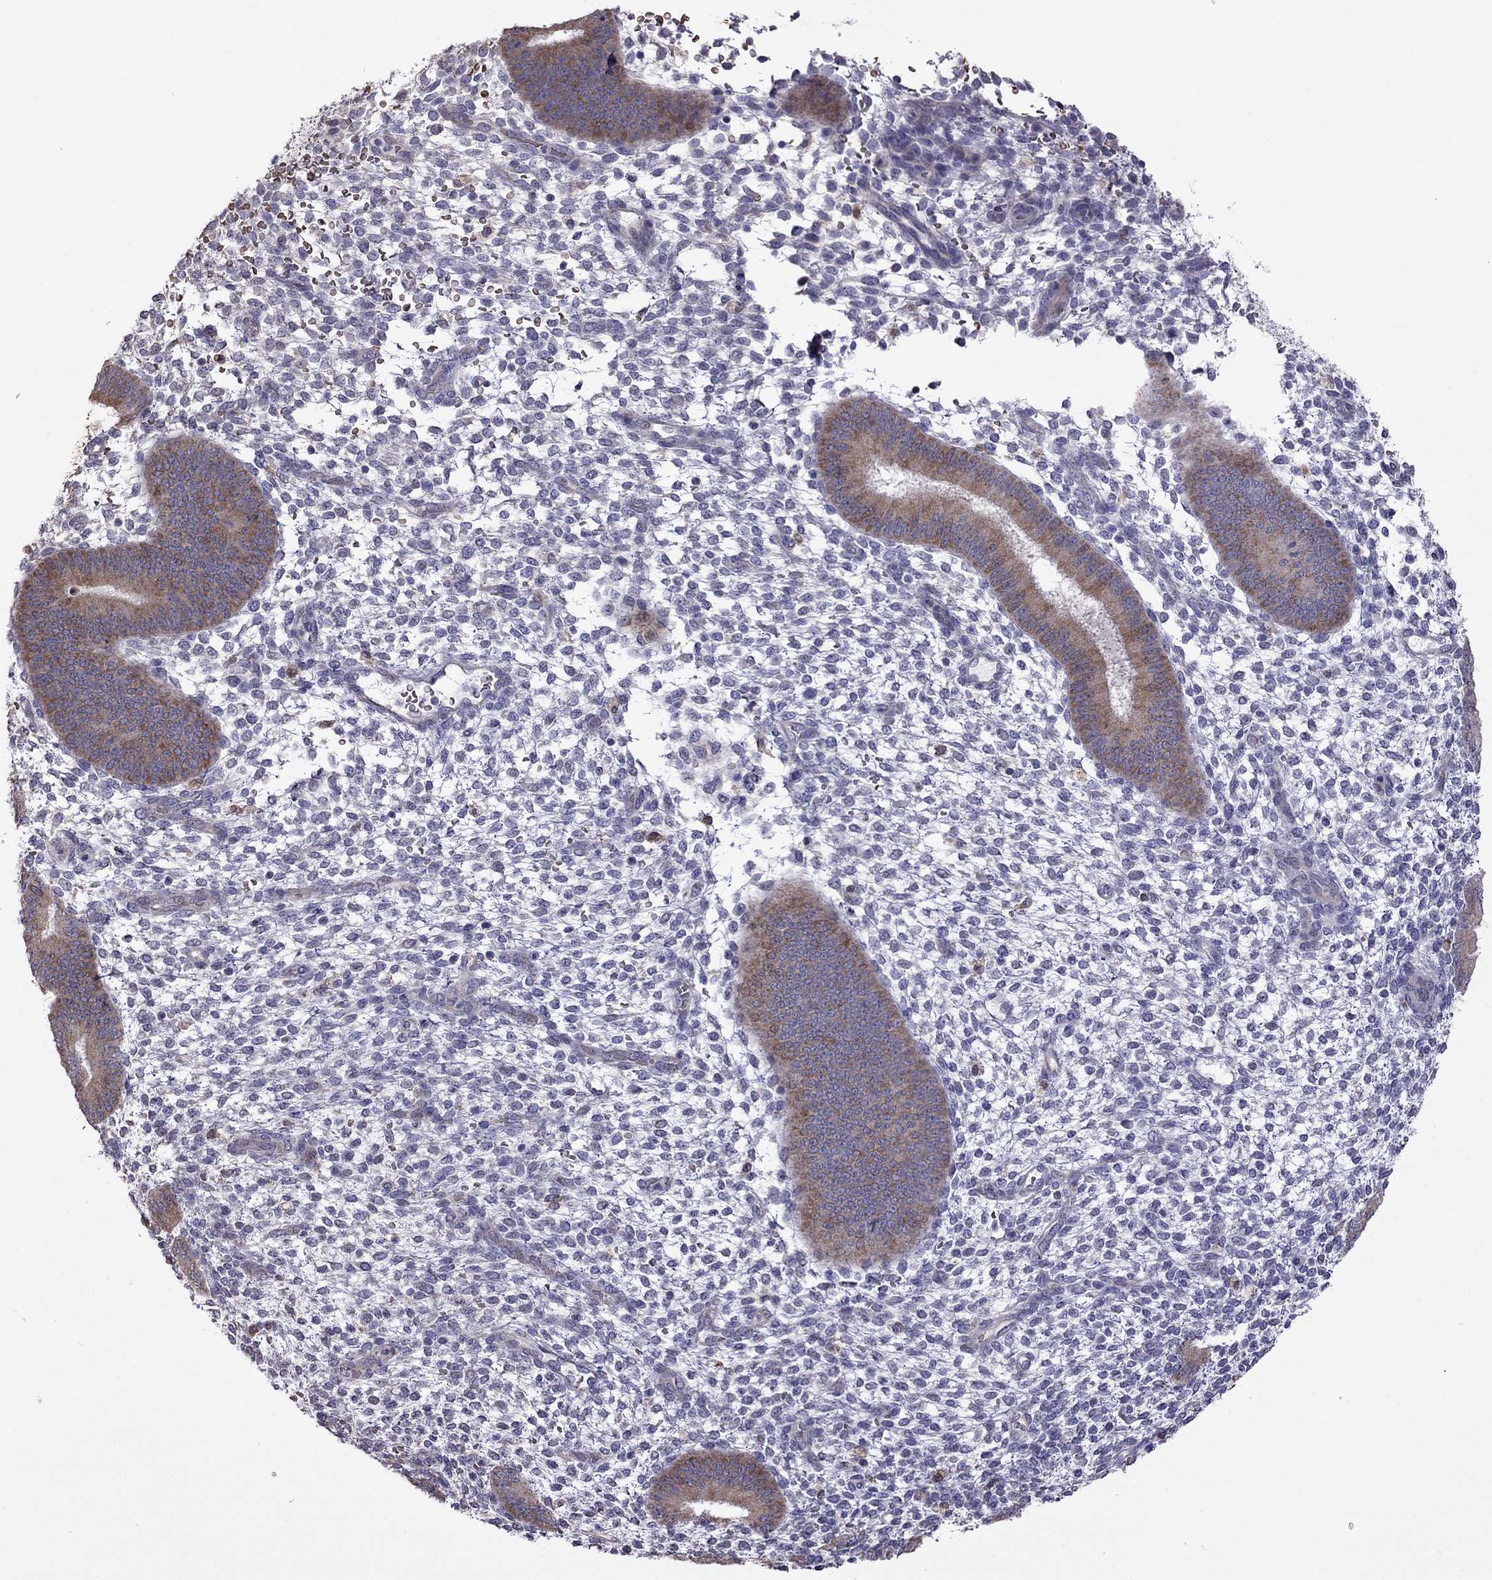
{"staining": {"intensity": "negative", "quantity": "none", "location": "none"}, "tissue": "endometrium", "cell_type": "Cells in endometrial stroma", "image_type": "normal", "snomed": [{"axis": "morphology", "description": "Normal tissue, NOS"}, {"axis": "topography", "description": "Endometrium"}], "caption": "Endometrium stained for a protein using immunohistochemistry shows no expression cells in endometrial stroma.", "gene": "ADAM28", "patient": {"sex": "female", "age": 39}}